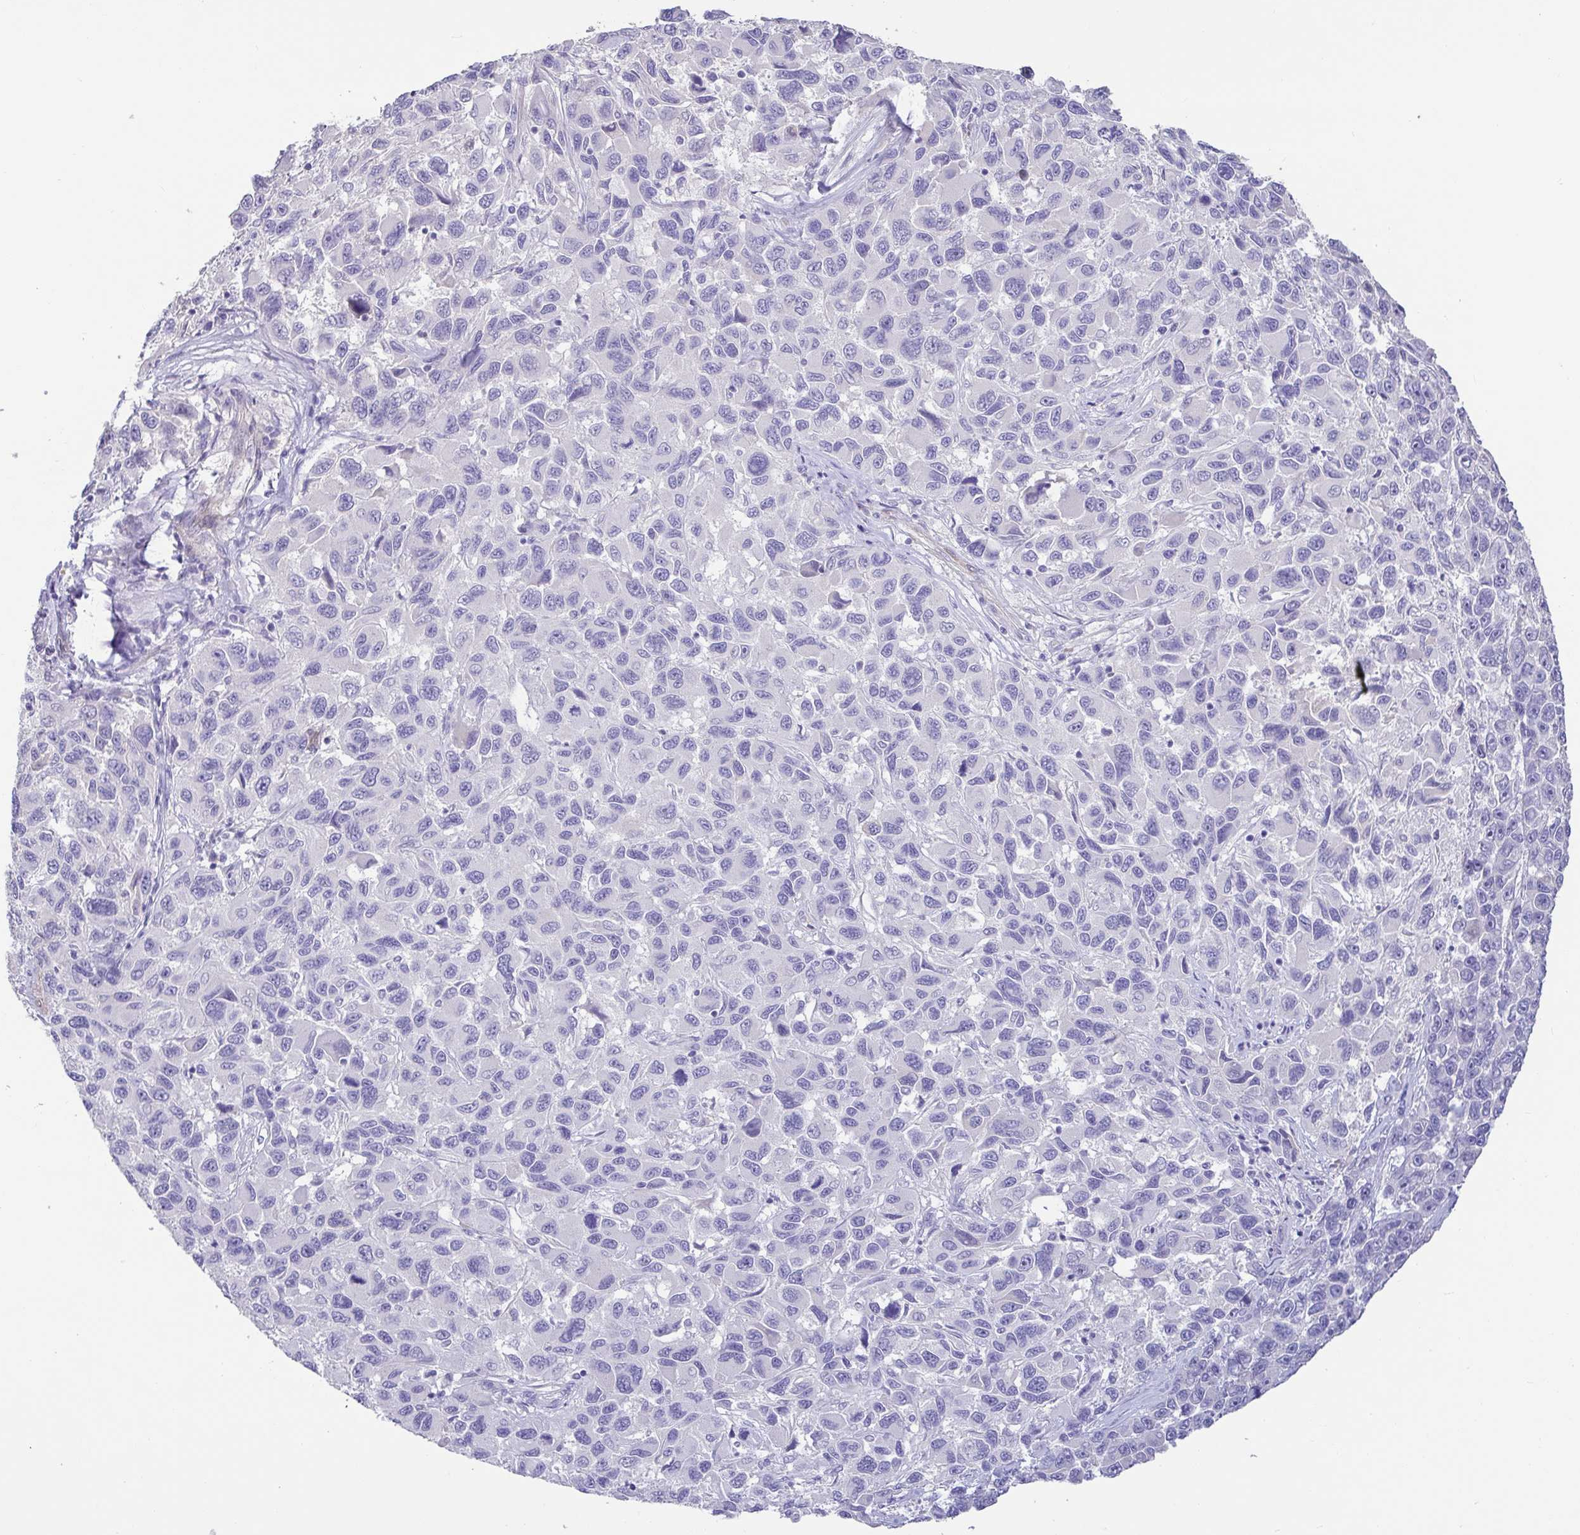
{"staining": {"intensity": "negative", "quantity": "none", "location": "none"}, "tissue": "melanoma", "cell_type": "Tumor cells", "image_type": "cancer", "snomed": [{"axis": "morphology", "description": "Malignant melanoma, NOS"}, {"axis": "topography", "description": "Skin"}], "caption": "This is a image of IHC staining of melanoma, which shows no staining in tumor cells.", "gene": "PYGM", "patient": {"sex": "male", "age": 53}}